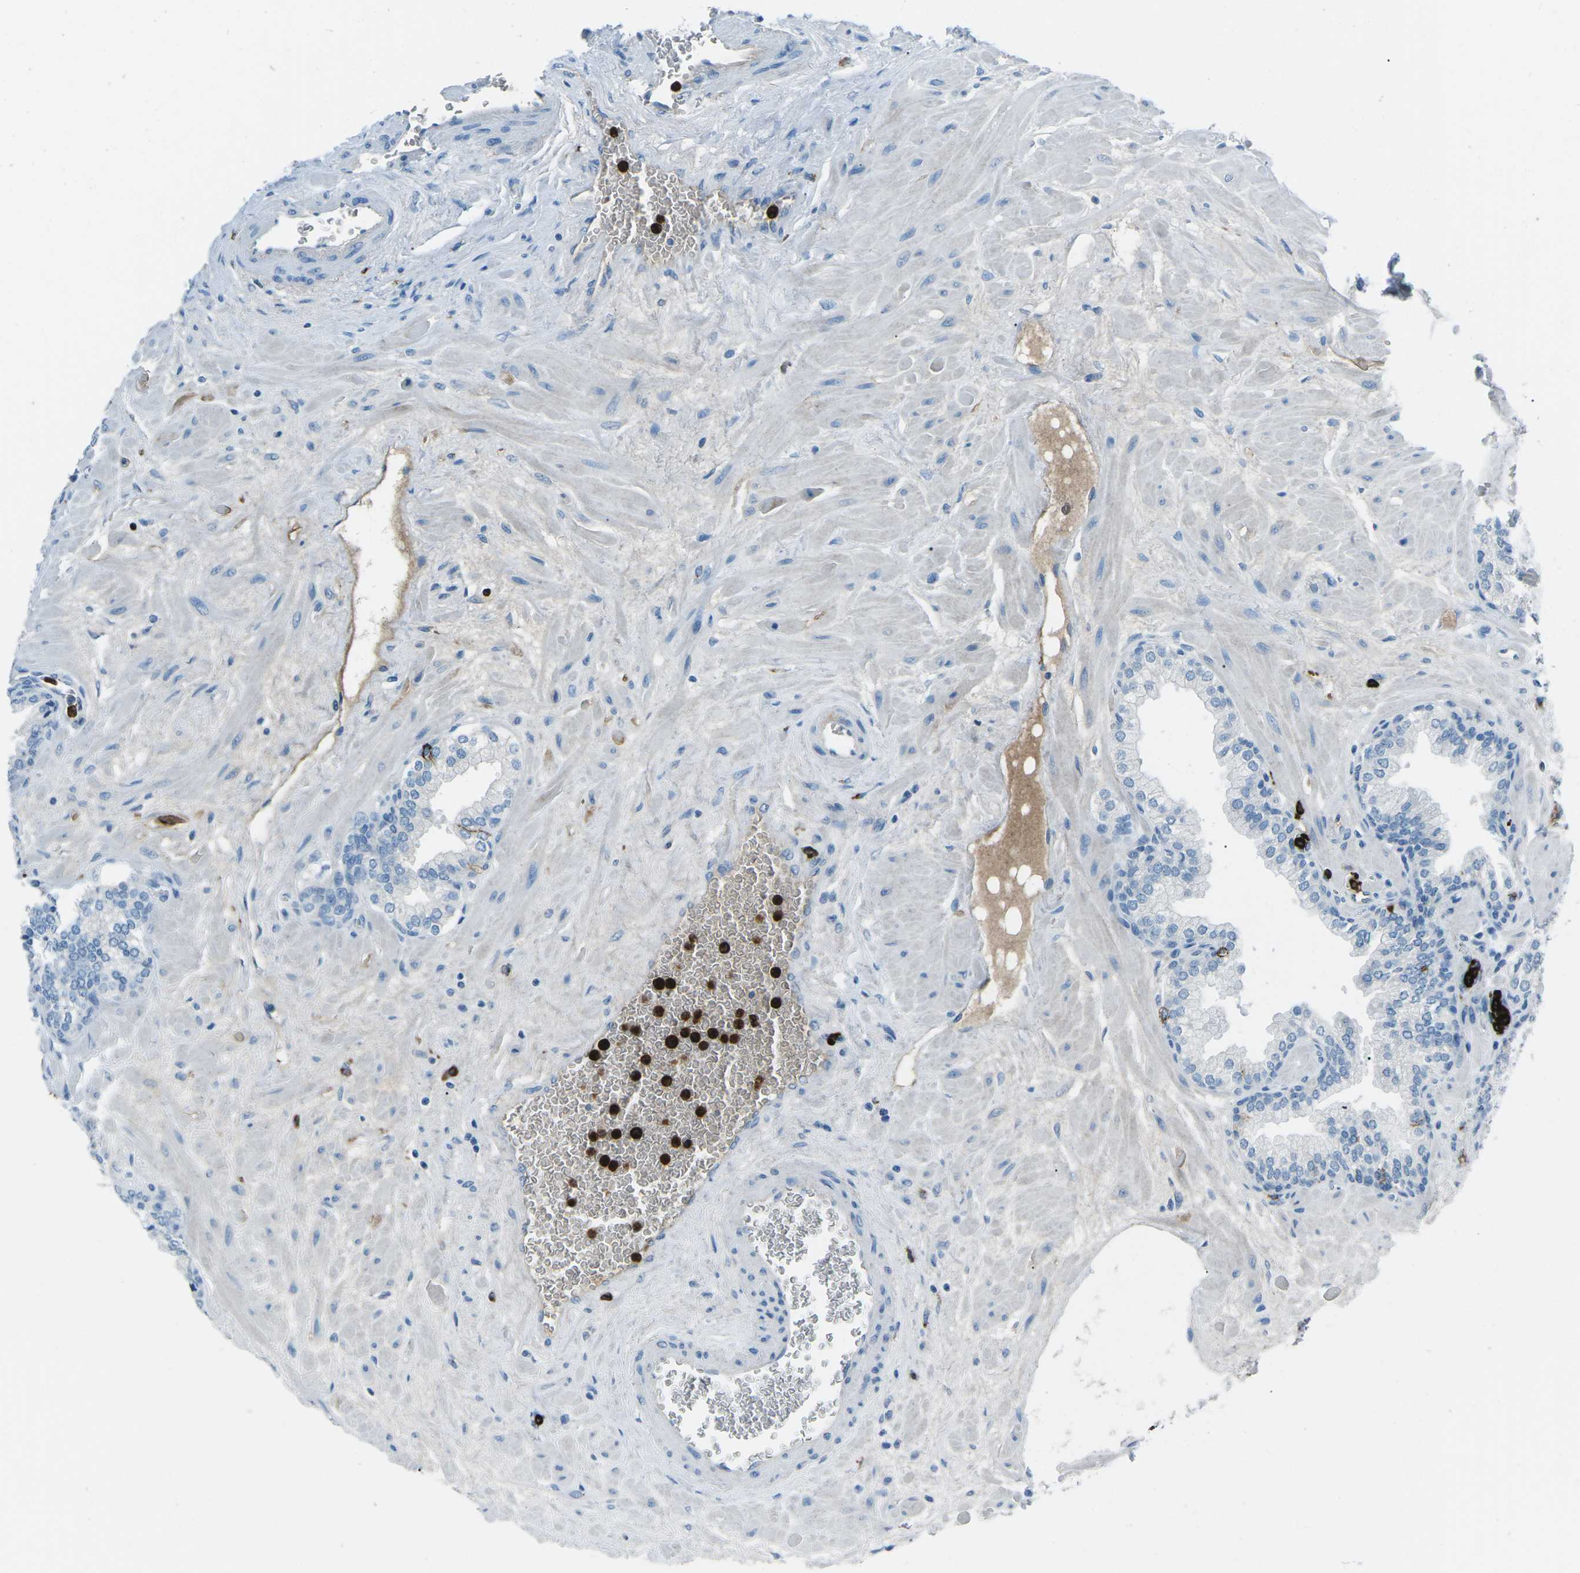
{"staining": {"intensity": "negative", "quantity": "none", "location": "none"}, "tissue": "prostate", "cell_type": "Glandular cells", "image_type": "normal", "snomed": [{"axis": "morphology", "description": "Normal tissue, NOS"}, {"axis": "morphology", "description": "Urothelial carcinoma, Low grade"}, {"axis": "topography", "description": "Urinary bladder"}, {"axis": "topography", "description": "Prostate"}], "caption": "The immunohistochemistry (IHC) histopathology image has no significant positivity in glandular cells of prostate.", "gene": "FCN1", "patient": {"sex": "male", "age": 60}}